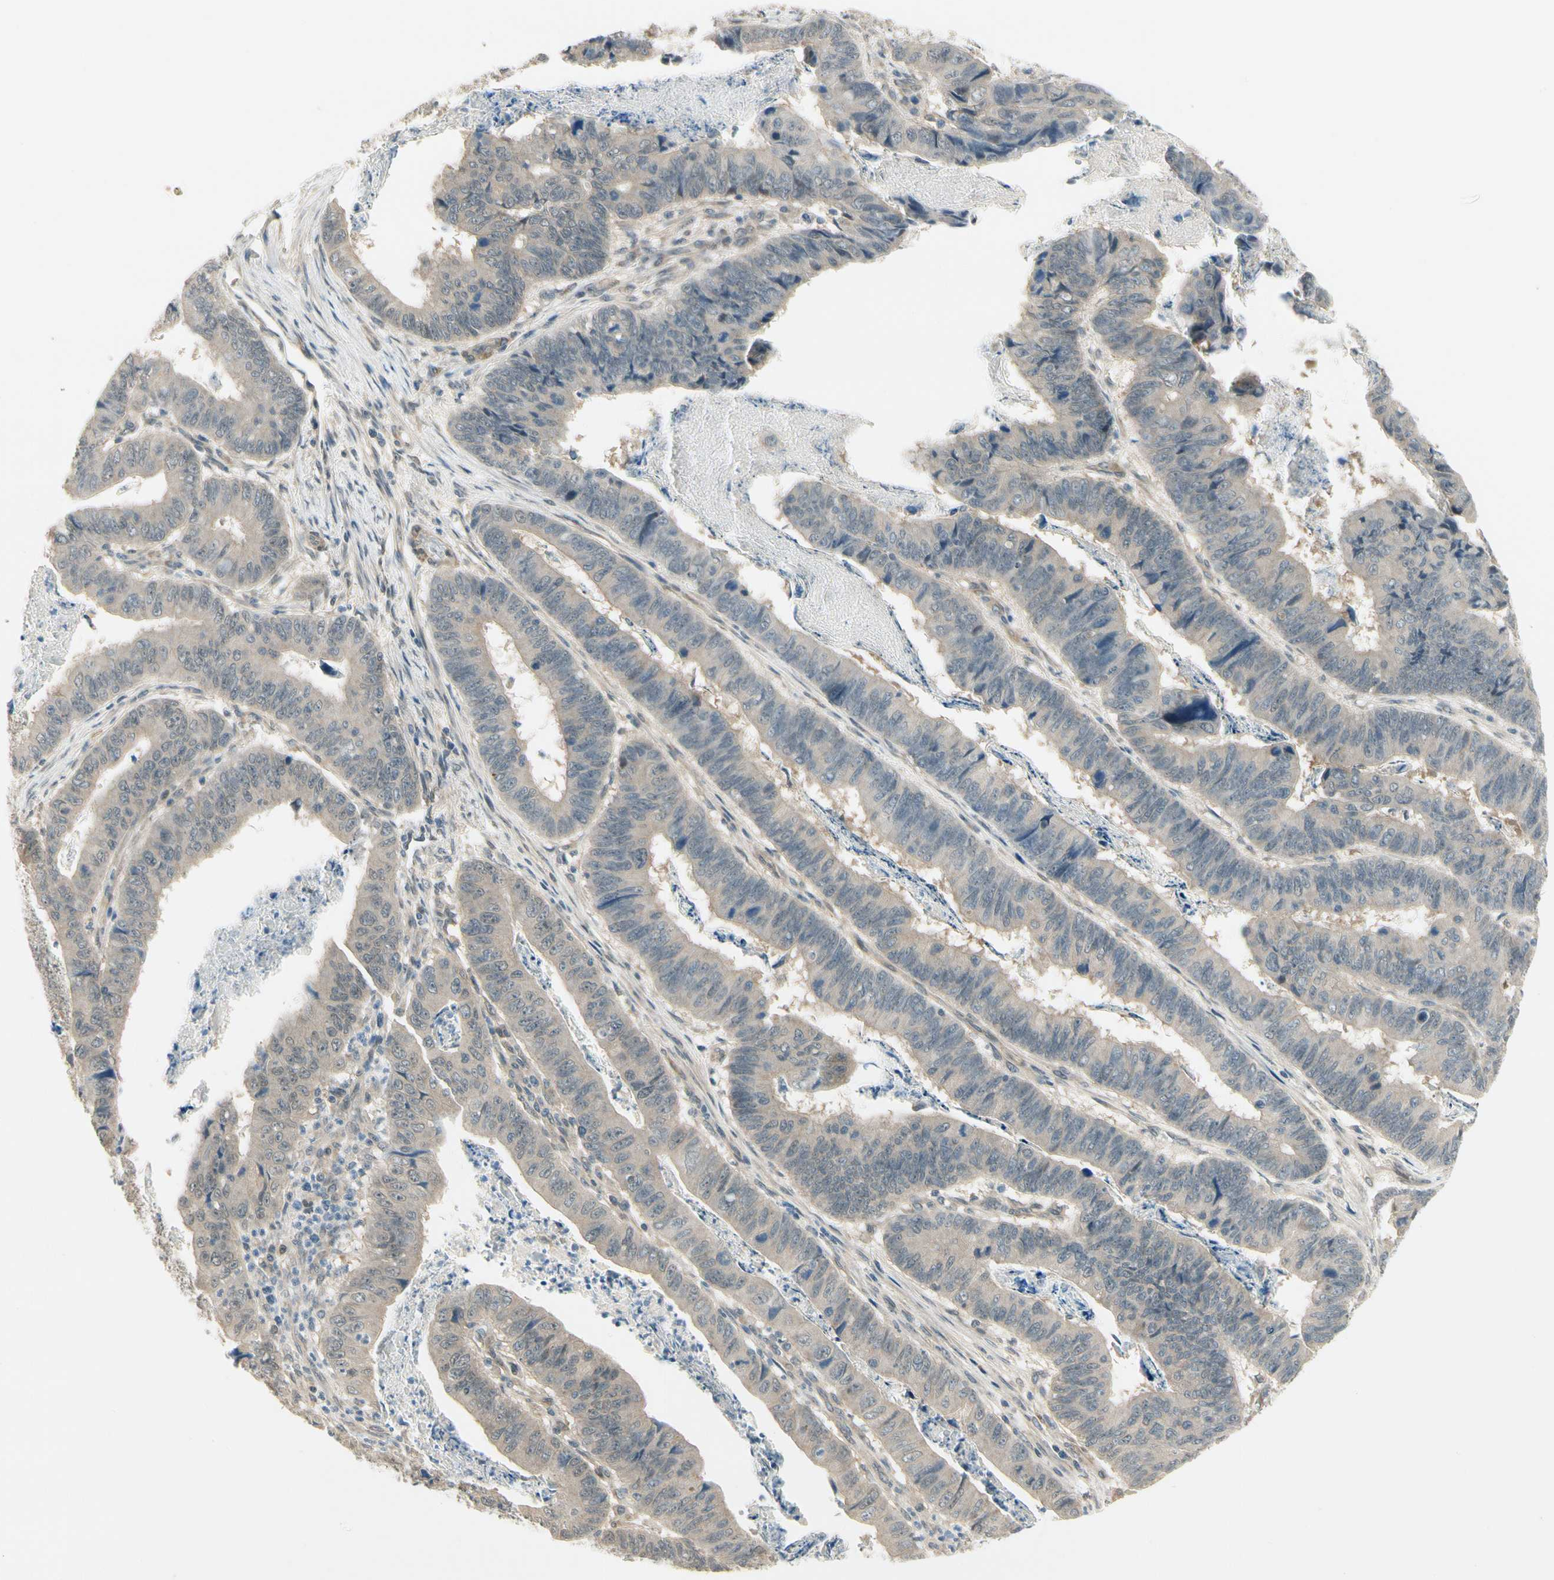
{"staining": {"intensity": "negative", "quantity": "none", "location": "none"}, "tissue": "stomach cancer", "cell_type": "Tumor cells", "image_type": "cancer", "snomed": [{"axis": "morphology", "description": "Adenocarcinoma, NOS"}, {"axis": "topography", "description": "Stomach, lower"}], "caption": "Stomach cancer was stained to show a protein in brown. There is no significant staining in tumor cells.", "gene": "EPHB3", "patient": {"sex": "male", "age": 77}}